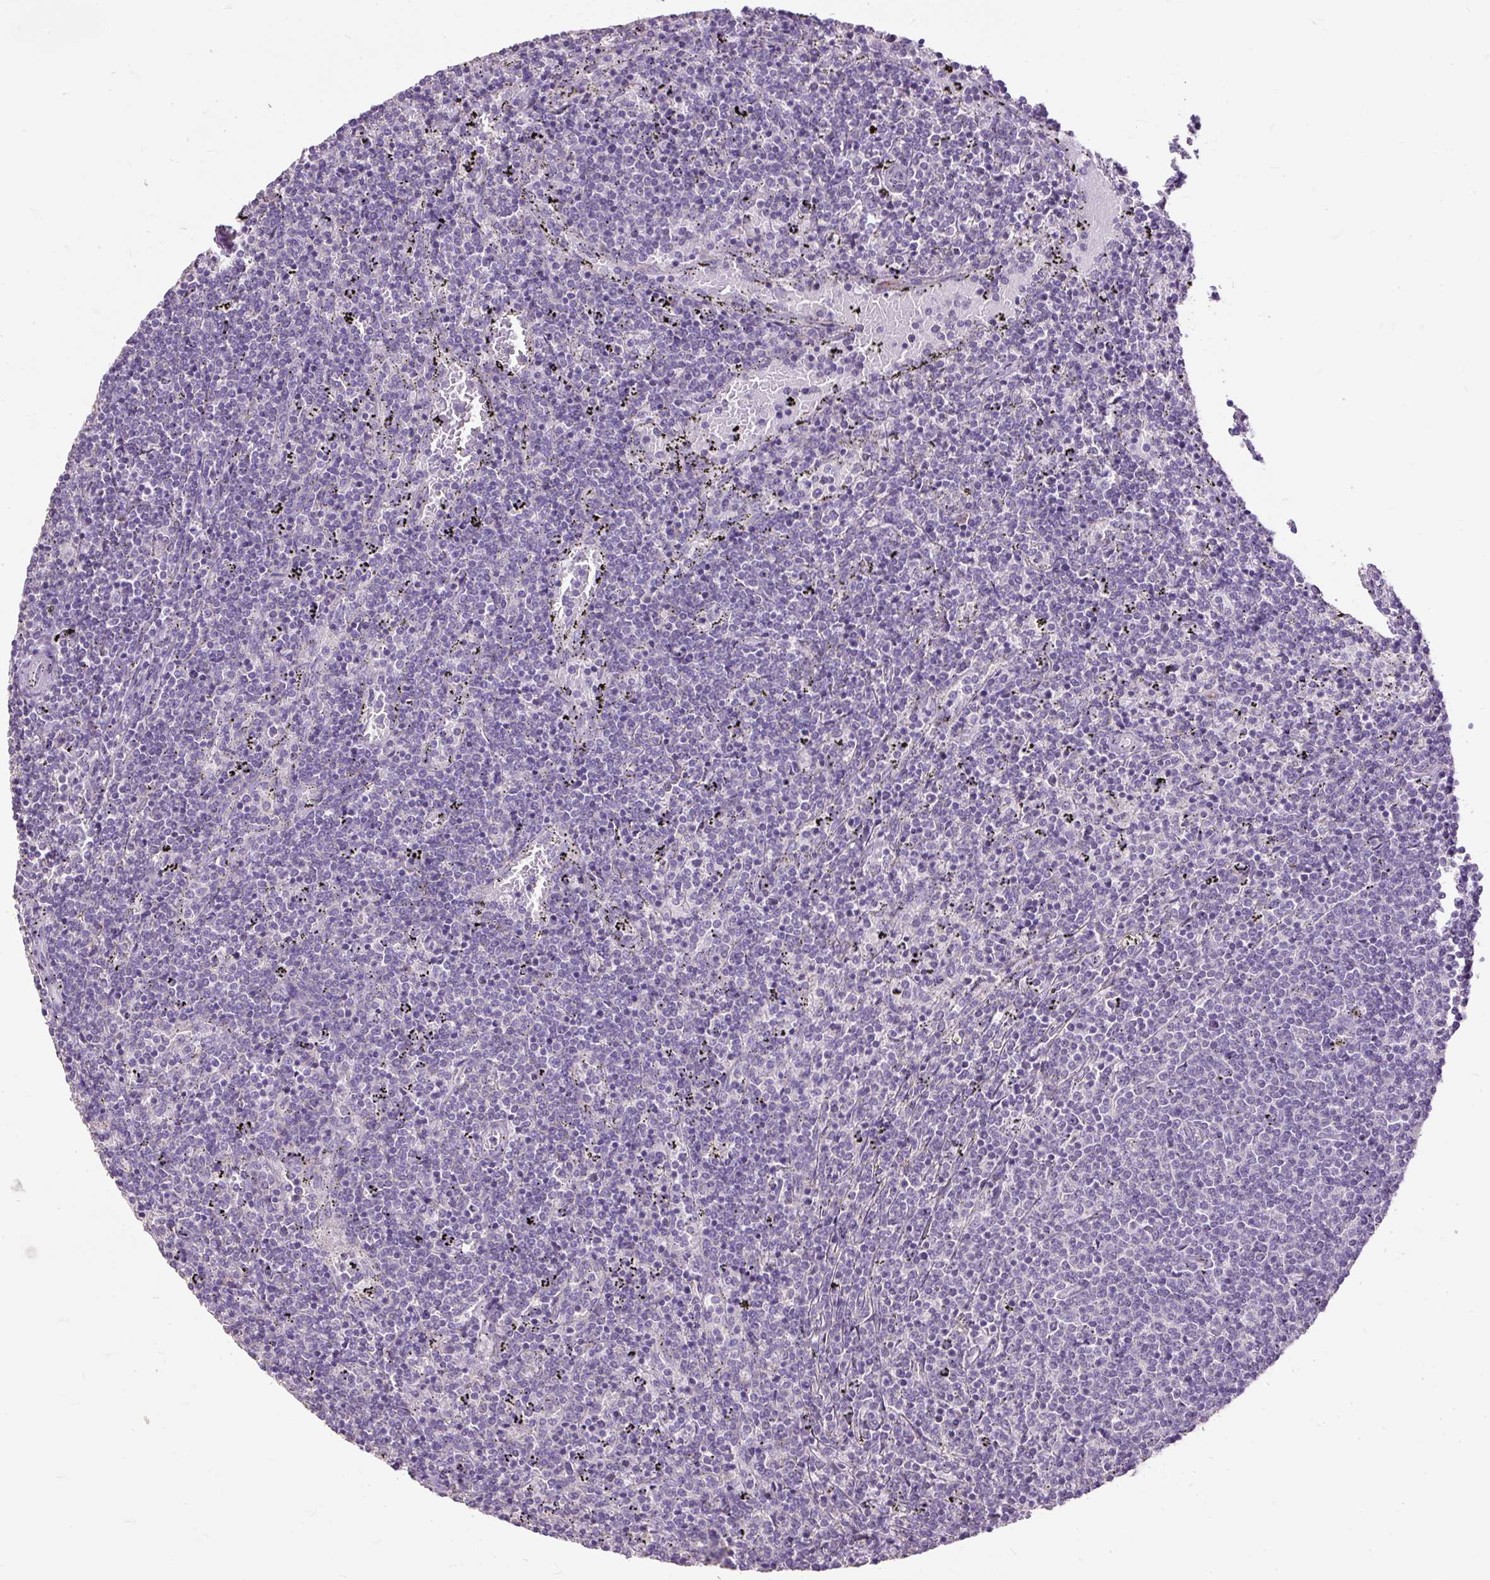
{"staining": {"intensity": "negative", "quantity": "none", "location": "none"}, "tissue": "lymphoma", "cell_type": "Tumor cells", "image_type": "cancer", "snomed": [{"axis": "morphology", "description": "Malignant lymphoma, non-Hodgkin's type, Low grade"}, {"axis": "topography", "description": "Spleen"}], "caption": "Immunohistochemical staining of human lymphoma reveals no significant staining in tumor cells. (DAB (3,3'-diaminobenzidine) IHC with hematoxylin counter stain).", "gene": "GBX1", "patient": {"sex": "female", "age": 50}}